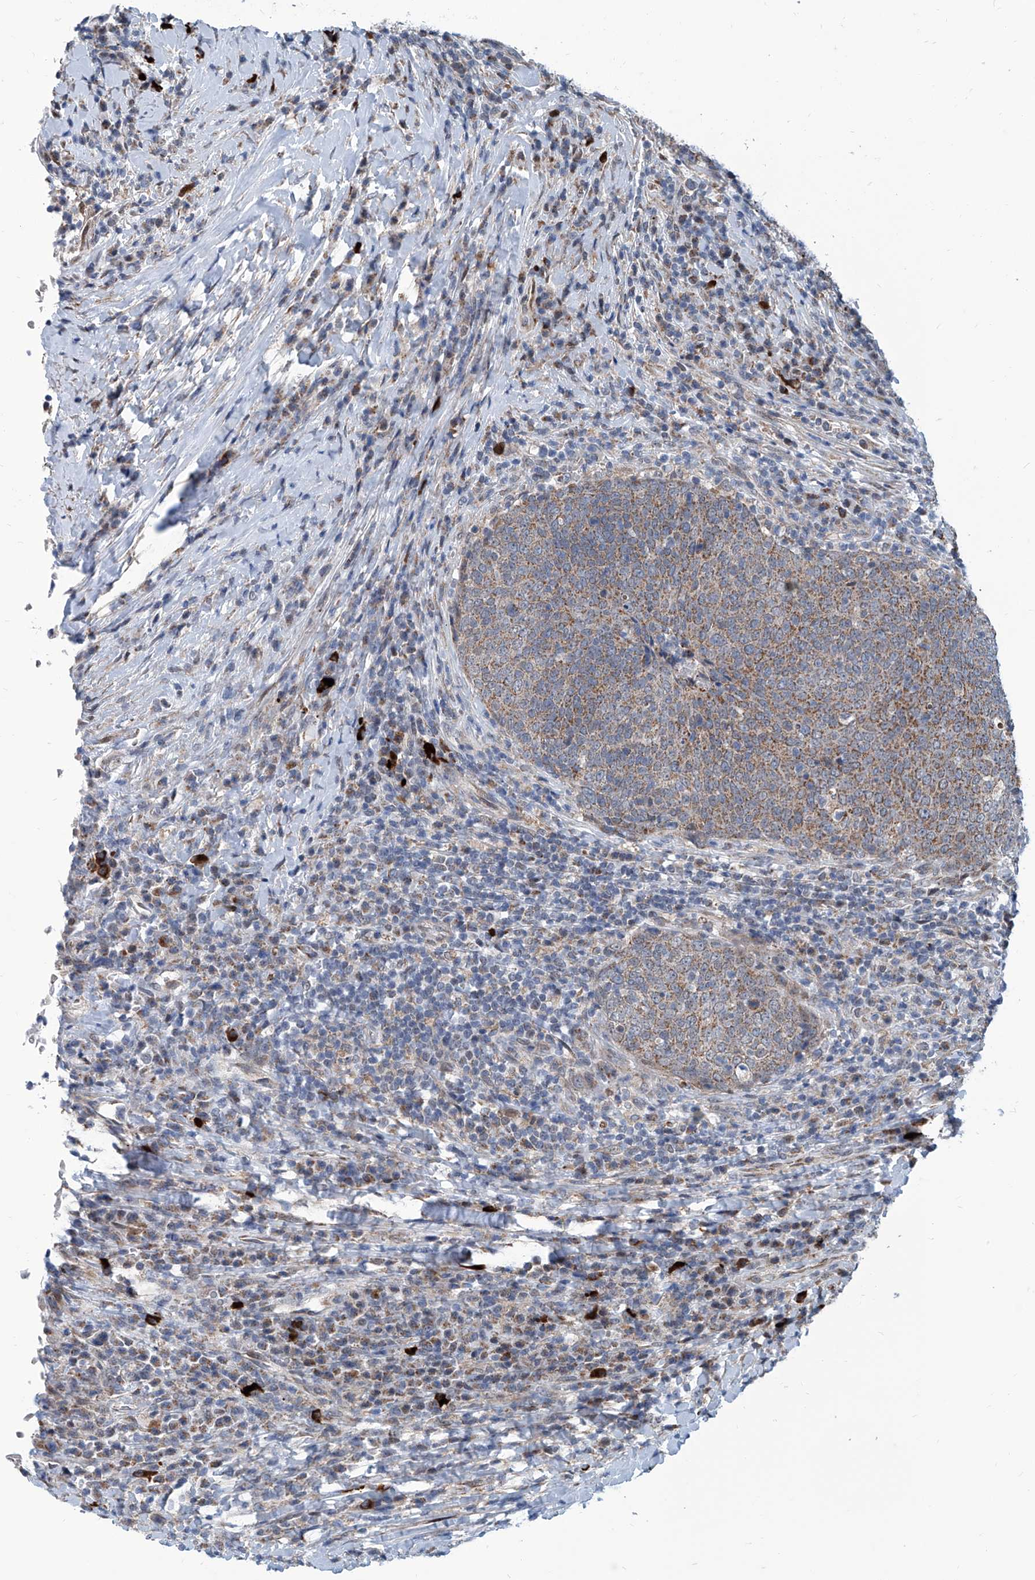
{"staining": {"intensity": "moderate", "quantity": ">75%", "location": "cytoplasmic/membranous"}, "tissue": "head and neck cancer", "cell_type": "Tumor cells", "image_type": "cancer", "snomed": [{"axis": "morphology", "description": "Squamous cell carcinoma, NOS"}, {"axis": "morphology", "description": "Squamous cell carcinoma, metastatic, NOS"}, {"axis": "topography", "description": "Lymph node"}, {"axis": "topography", "description": "Head-Neck"}], "caption": "Immunohistochemical staining of human head and neck squamous cell carcinoma displays moderate cytoplasmic/membranous protein staining in about >75% of tumor cells.", "gene": "USP48", "patient": {"sex": "male", "age": 62}}